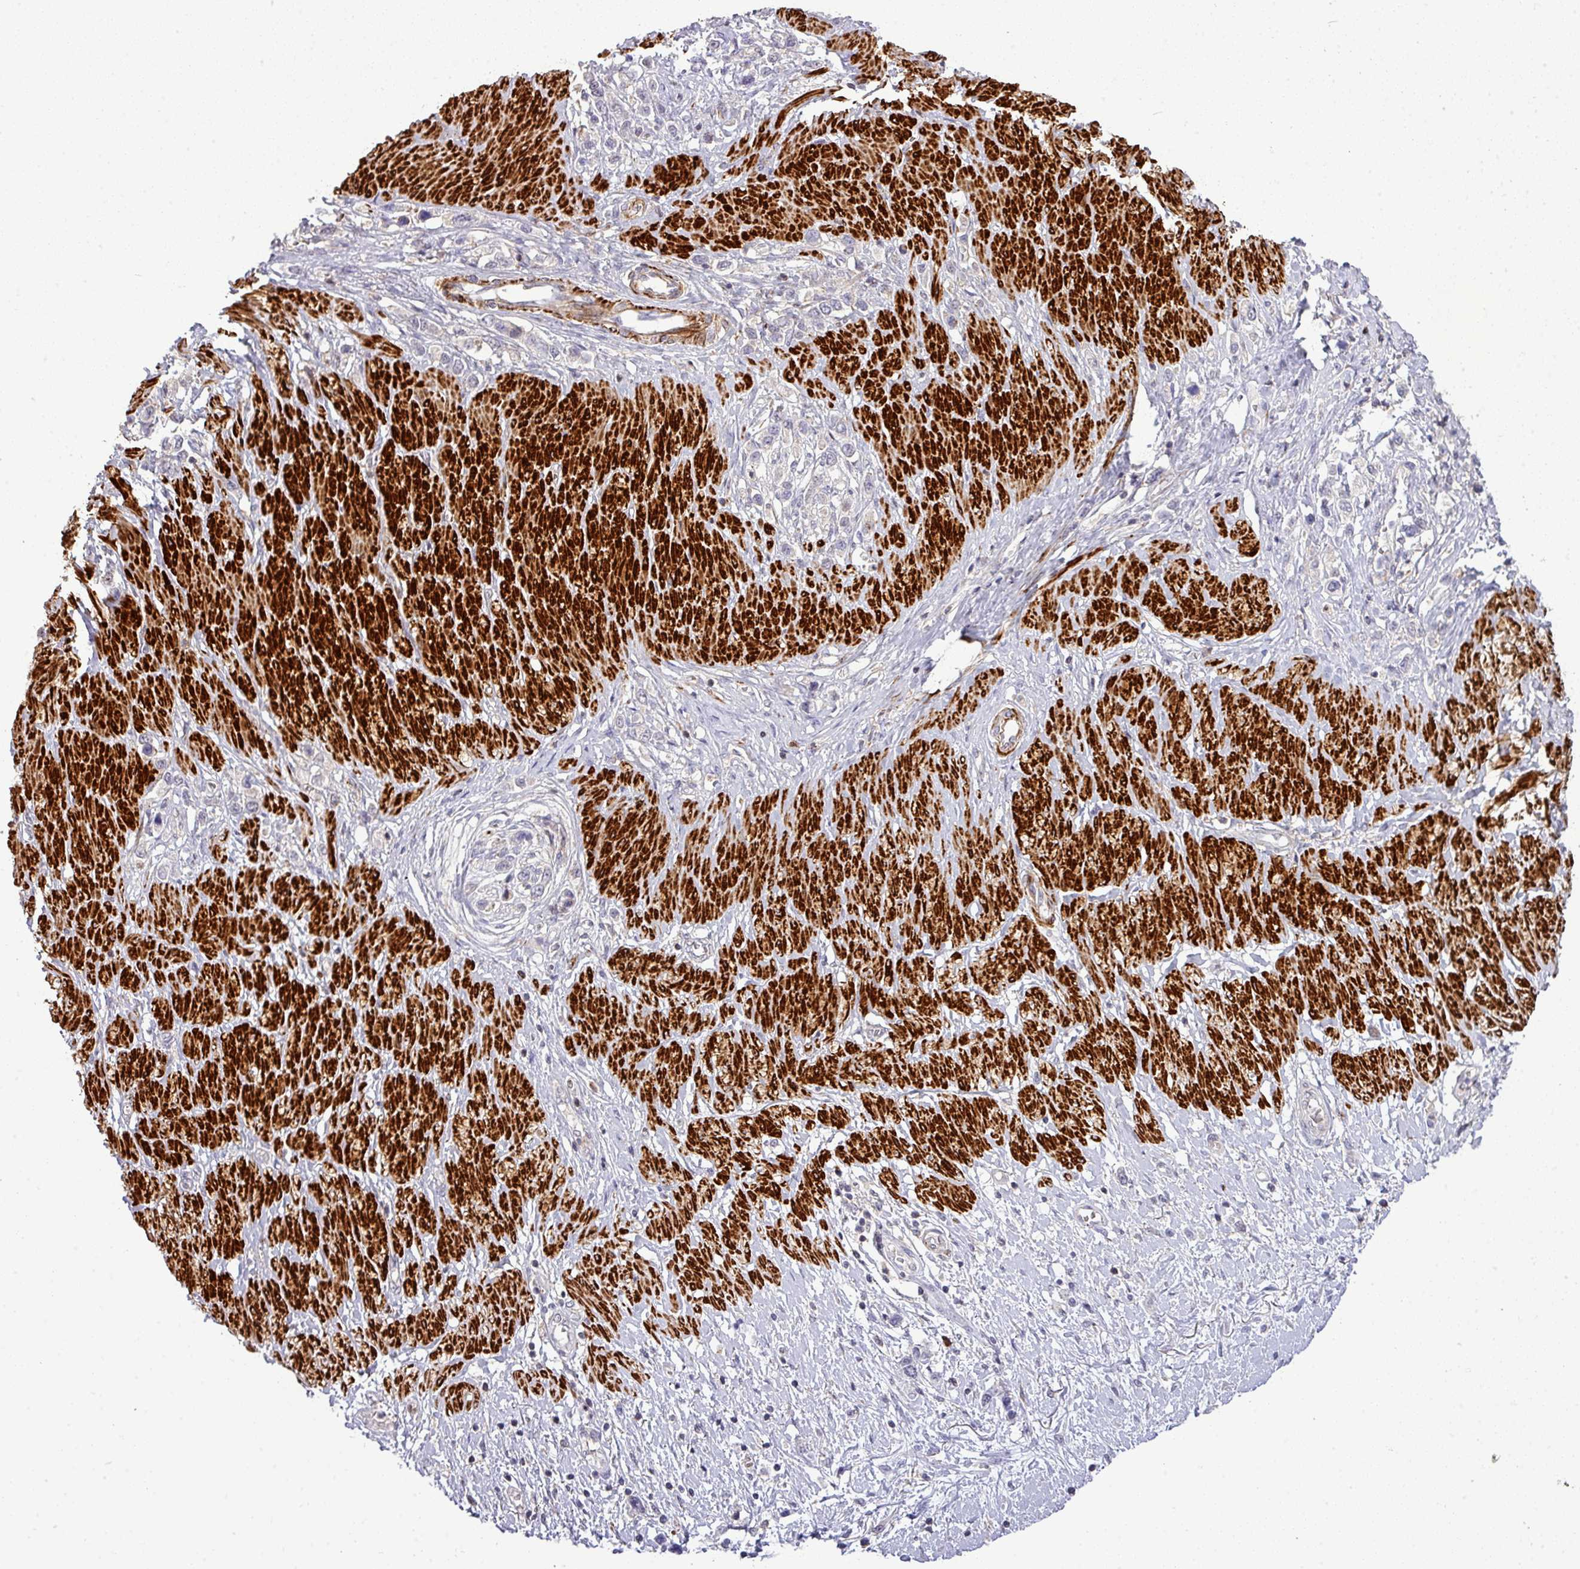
{"staining": {"intensity": "negative", "quantity": "none", "location": "none"}, "tissue": "stomach cancer", "cell_type": "Tumor cells", "image_type": "cancer", "snomed": [{"axis": "morphology", "description": "Normal tissue, NOS"}, {"axis": "morphology", "description": "Adenocarcinoma, NOS"}, {"axis": "topography", "description": "Stomach, upper"}, {"axis": "topography", "description": "Stomach"}], "caption": "The histopathology image shows no significant expression in tumor cells of adenocarcinoma (stomach).", "gene": "TPRA1", "patient": {"sex": "female", "age": 65}}